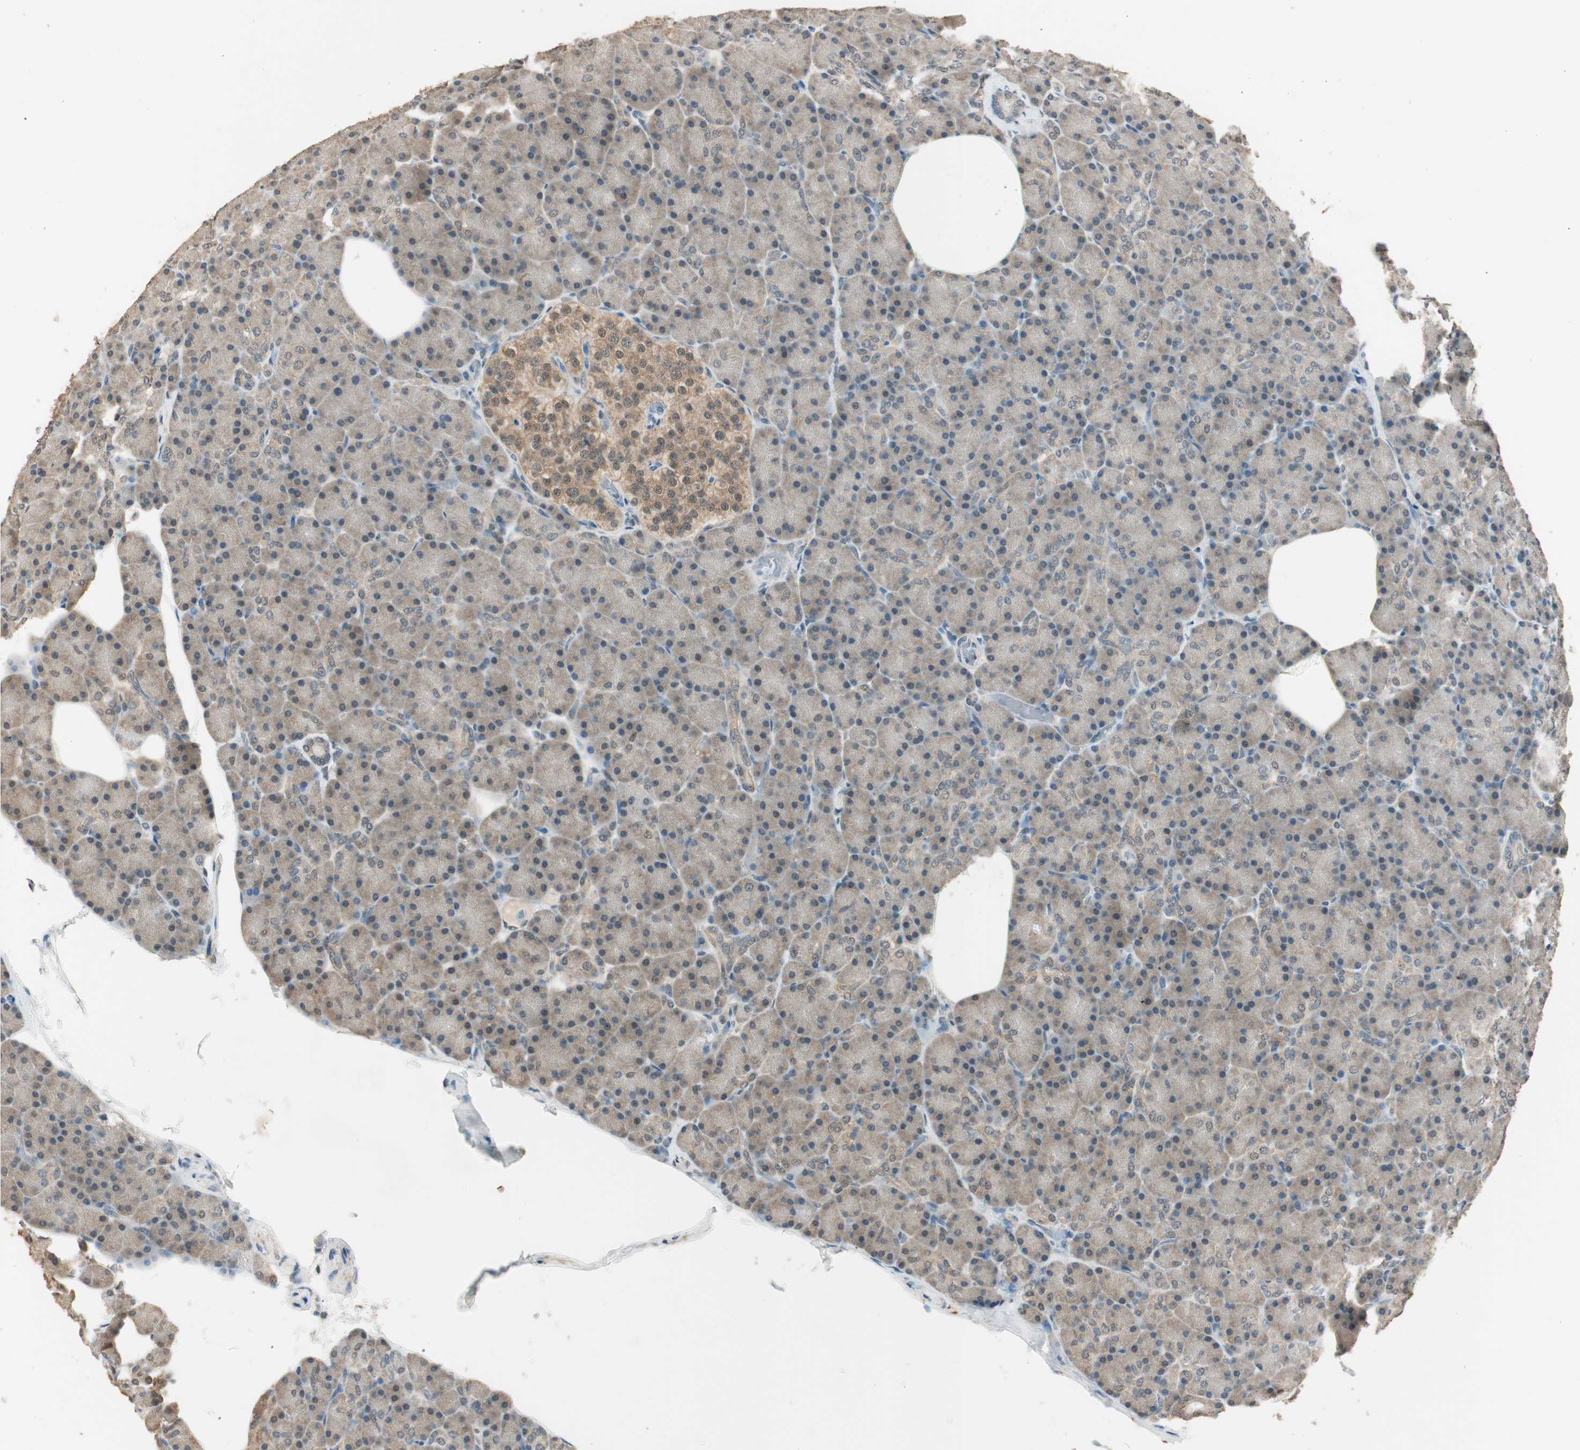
{"staining": {"intensity": "weak", "quantity": ">75%", "location": "cytoplasmic/membranous"}, "tissue": "pancreas", "cell_type": "Exocrine glandular cells", "image_type": "normal", "snomed": [{"axis": "morphology", "description": "Normal tissue, NOS"}, {"axis": "topography", "description": "Pancreas"}], "caption": "The immunohistochemical stain shows weak cytoplasmic/membranous staining in exocrine glandular cells of normal pancreas. (brown staining indicates protein expression, while blue staining denotes nuclei).", "gene": "USP5", "patient": {"sex": "female", "age": 43}}